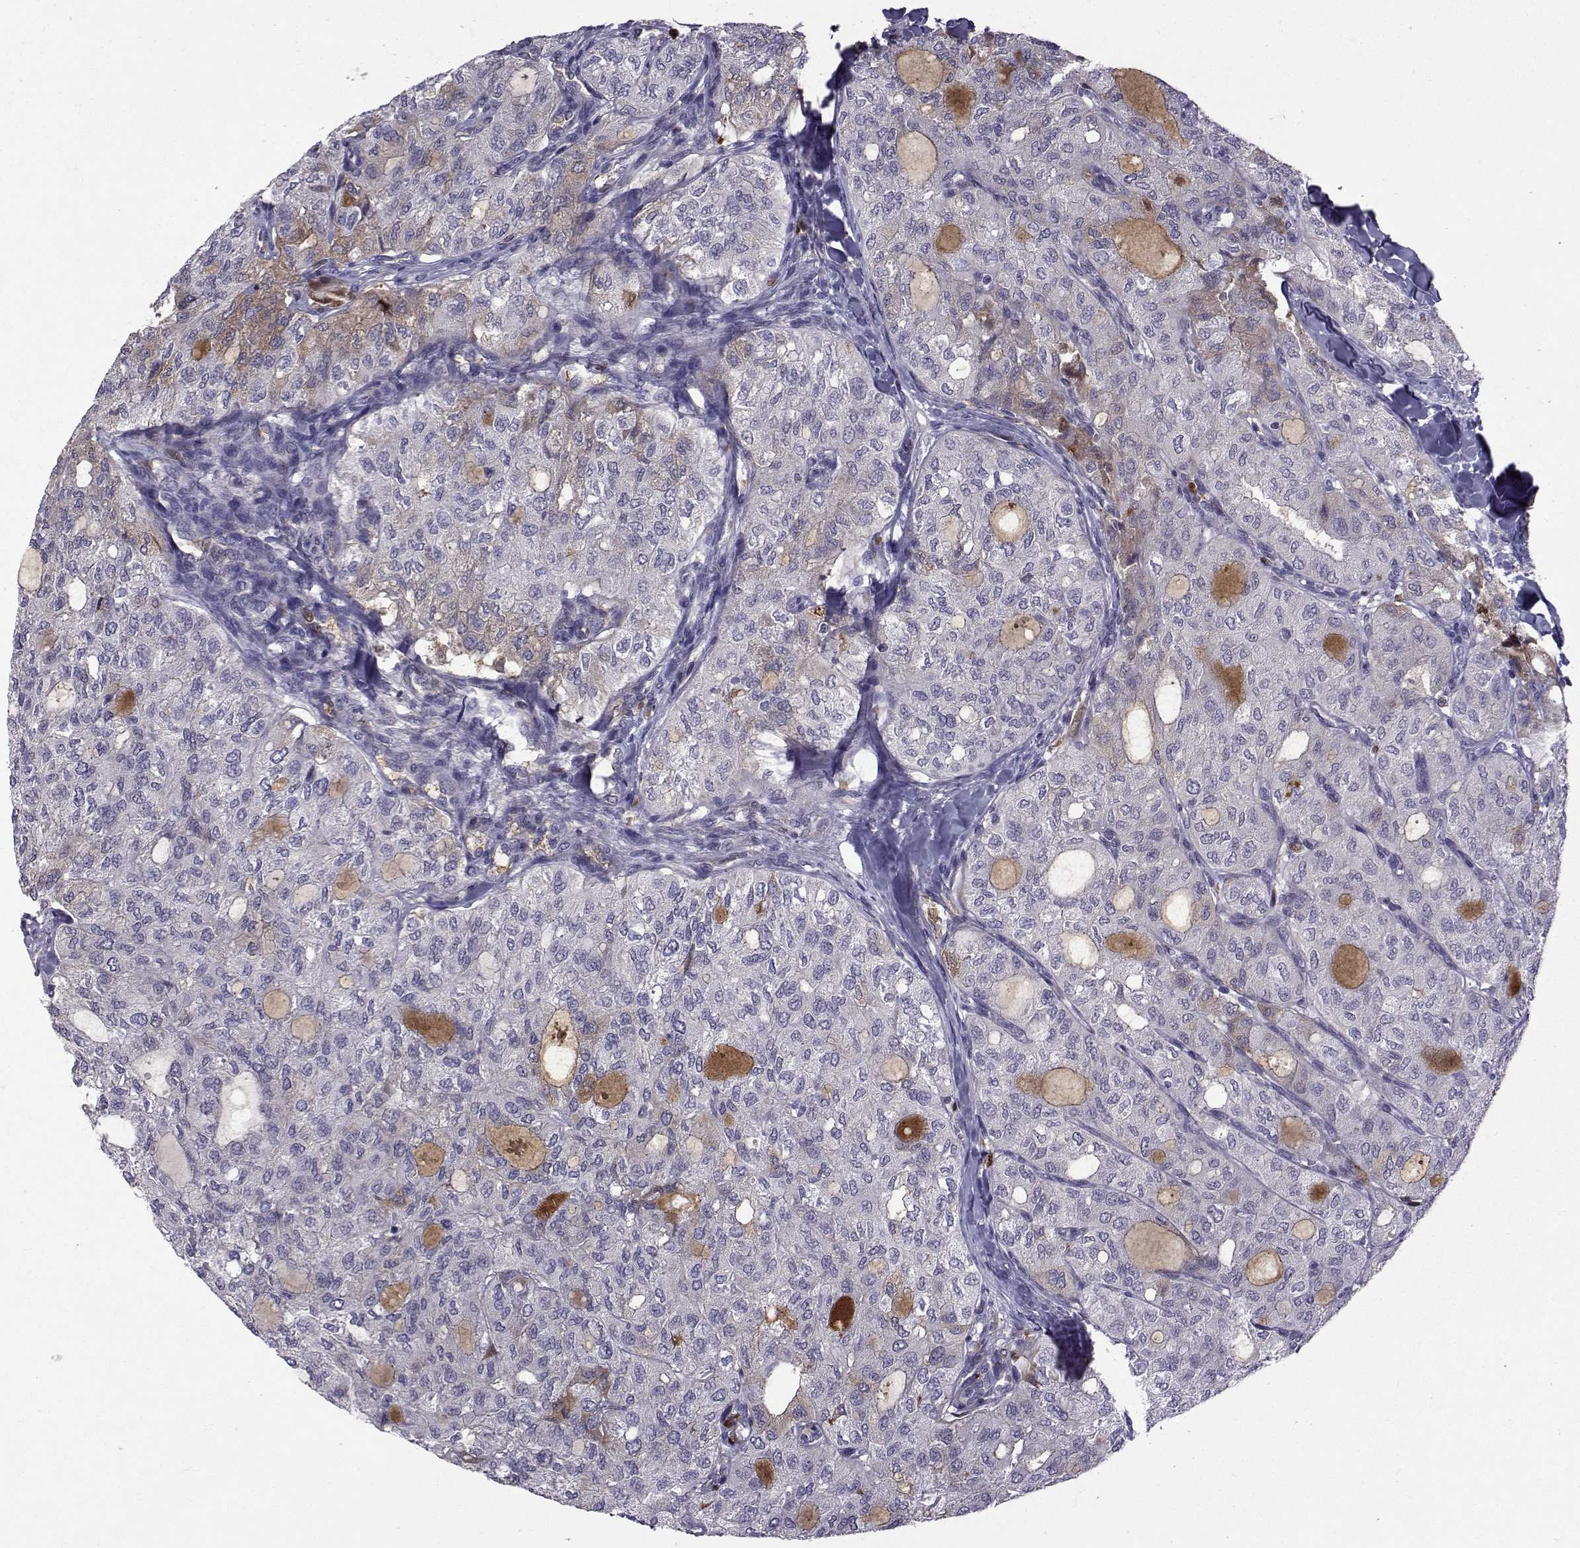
{"staining": {"intensity": "weak", "quantity": "<25%", "location": "cytoplasmic/membranous"}, "tissue": "thyroid cancer", "cell_type": "Tumor cells", "image_type": "cancer", "snomed": [{"axis": "morphology", "description": "Follicular adenoma carcinoma, NOS"}, {"axis": "topography", "description": "Thyroid gland"}], "caption": "IHC of thyroid follicular adenoma carcinoma demonstrates no positivity in tumor cells.", "gene": "TNFRSF11B", "patient": {"sex": "male", "age": 75}}